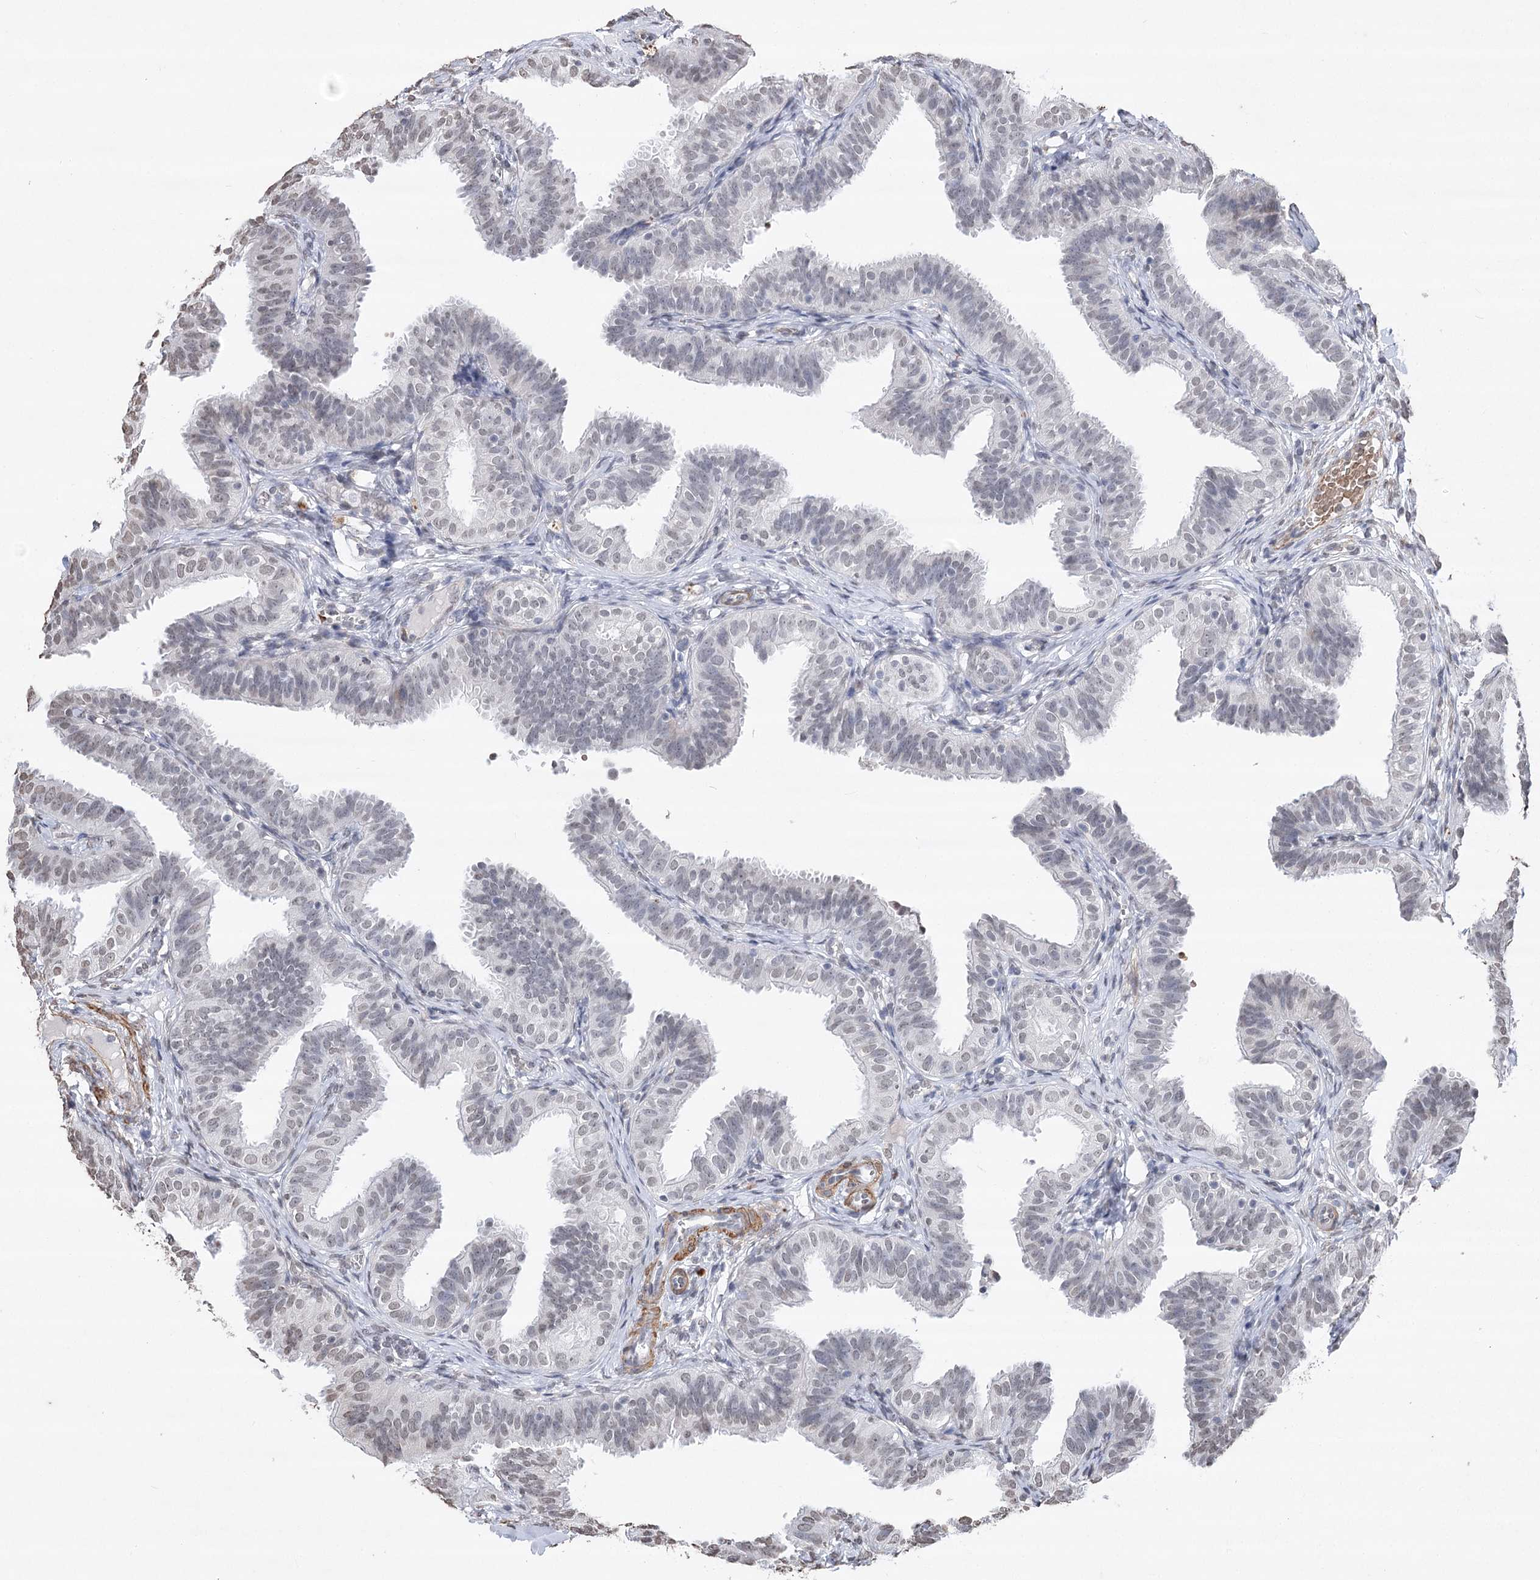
{"staining": {"intensity": "negative", "quantity": "none", "location": "none"}, "tissue": "fallopian tube", "cell_type": "Glandular cells", "image_type": "normal", "snomed": [{"axis": "morphology", "description": "Normal tissue, NOS"}, {"axis": "topography", "description": "Fallopian tube"}], "caption": "This image is of unremarkable fallopian tube stained with immunohistochemistry (IHC) to label a protein in brown with the nuclei are counter-stained blue. There is no staining in glandular cells. The staining was performed using DAB (3,3'-diaminobenzidine) to visualize the protein expression in brown, while the nuclei were stained in blue with hematoxylin (Magnification: 20x).", "gene": "ENSG00000275740", "patient": {"sex": "female", "age": 35}}